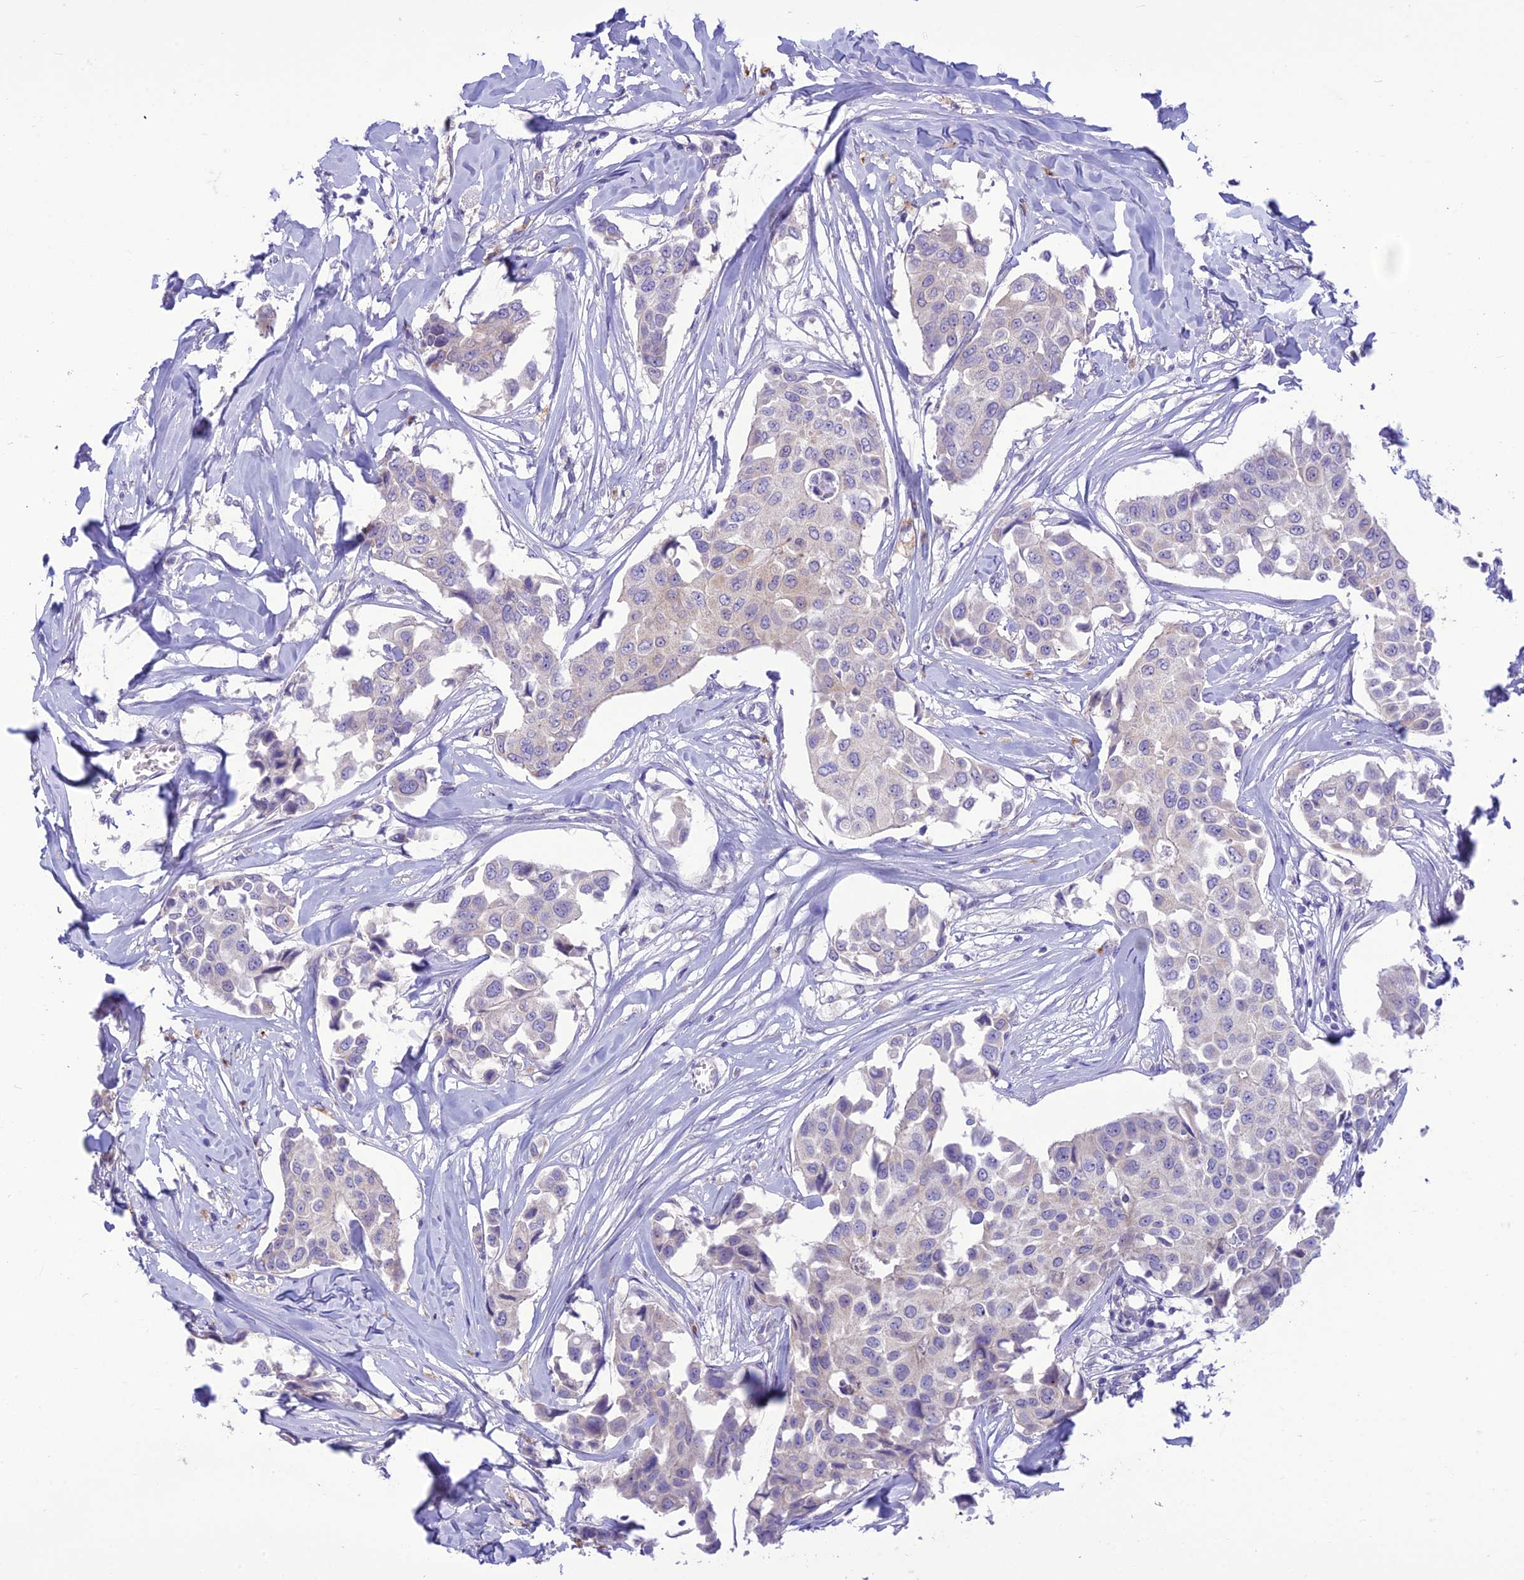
{"staining": {"intensity": "negative", "quantity": "none", "location": "none"}, "tissue": "breast cancer", "cell_type": "Tumor cells", "image_type": "cancer", "snomed": [{"axis": "morphology", "description": "Duct carcinoma"}, {"axis": "topography", "description": "Breast"}], "caption": "DAB immunohistochemical staining of human breast invasive ductal carcinoma shows no significant positivity in tumor cells. (DAB IHC, high magnification).", "gene": "DHDH", "patient": {"sex": "female", "age": 80}}